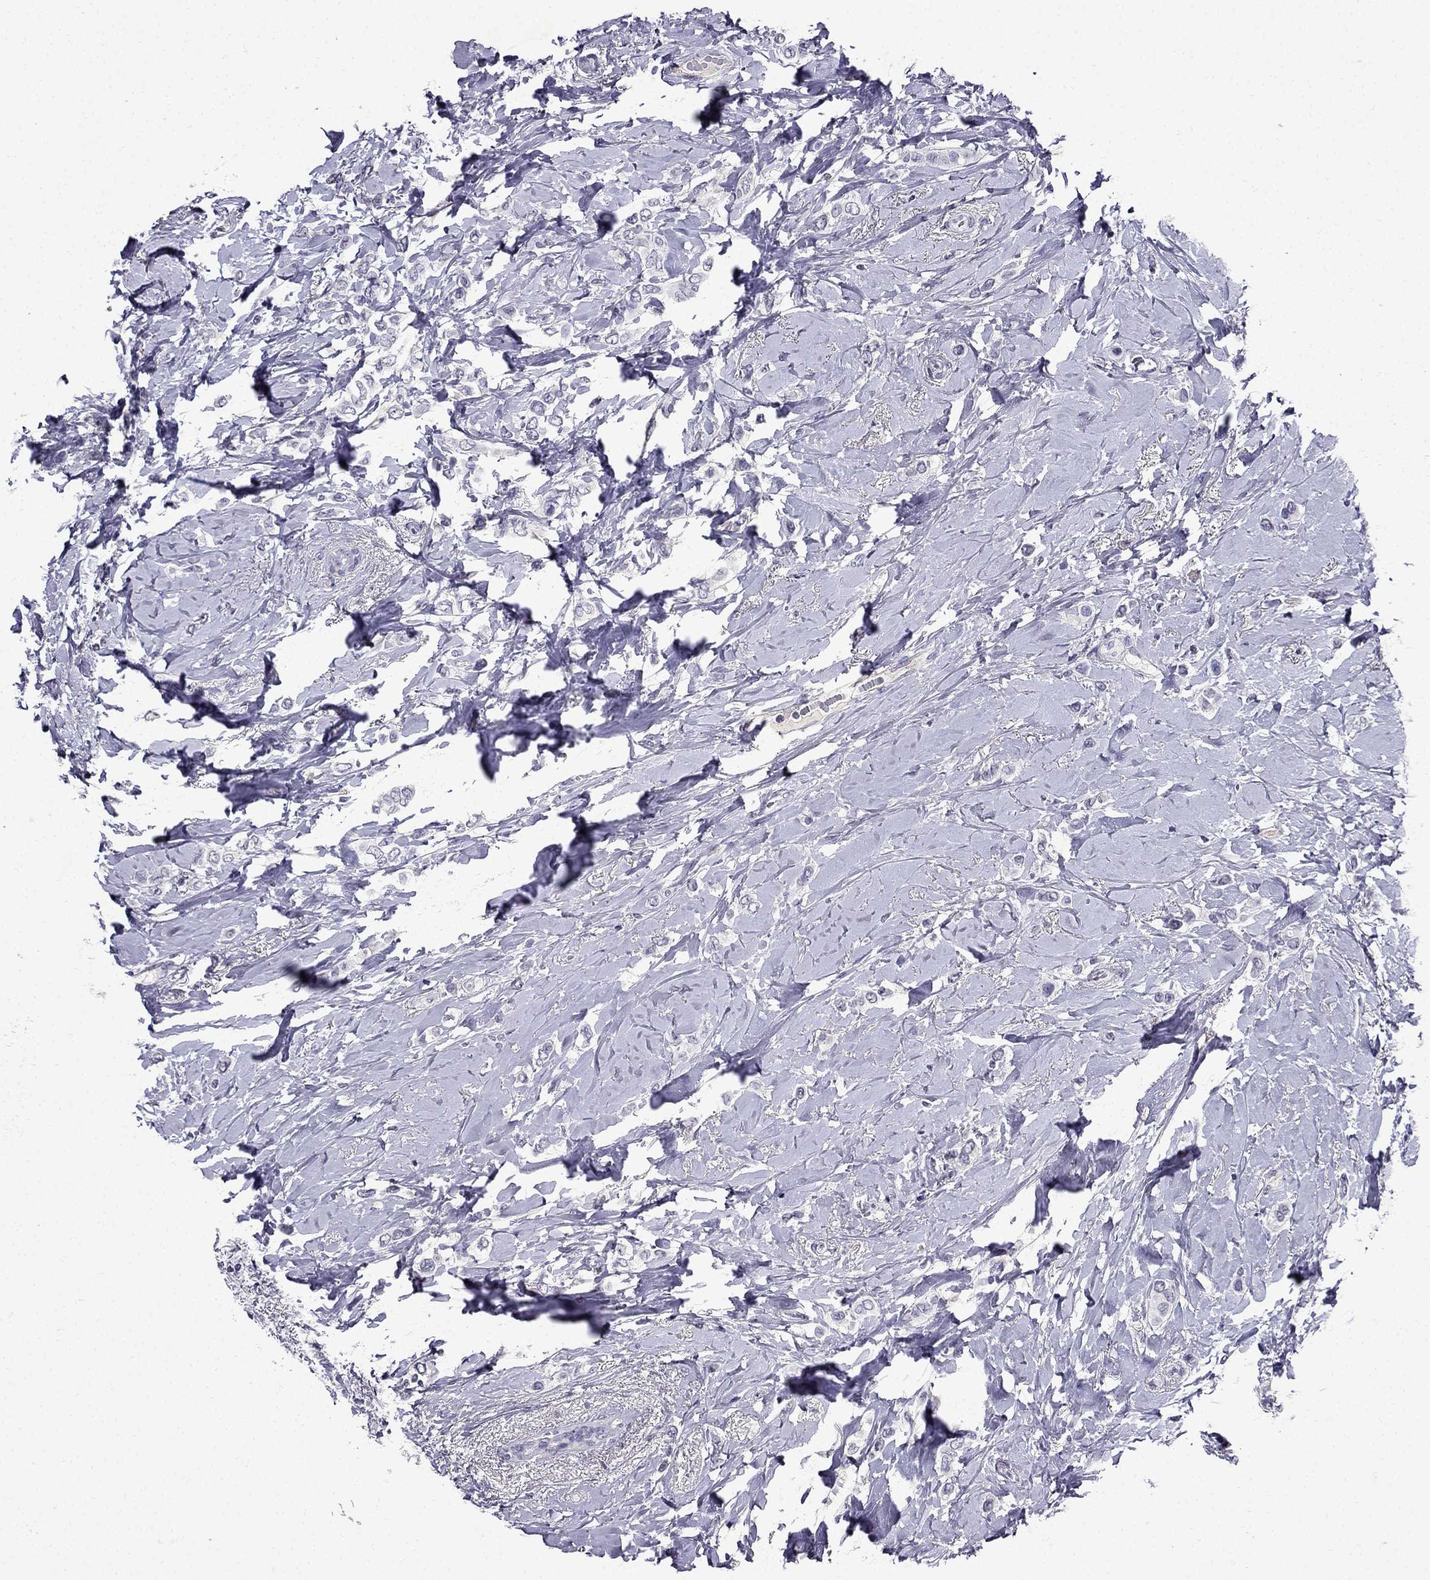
{"staining": {"intensity": "negative", "quantity": "none", "location": "none"}, "tissue": "breast cancer", "cell_type": "Tumor cells", "image_type": "cancer", "snomed": [{"axis": "morphology", "description": "Lobular carcinoma"}, {"axis": "topography", "description": "Breast"}], "caption": "High magnification brightfield microscopy of breast lobular carcinoma stained with DAB (3,3'-diaminobenzidine) (brown) and counterstained with hematoxylin (blue): tumor cells show no significant expression.", "gene": "DNAH17", "patient": {"sex": "female", "age": 66}}